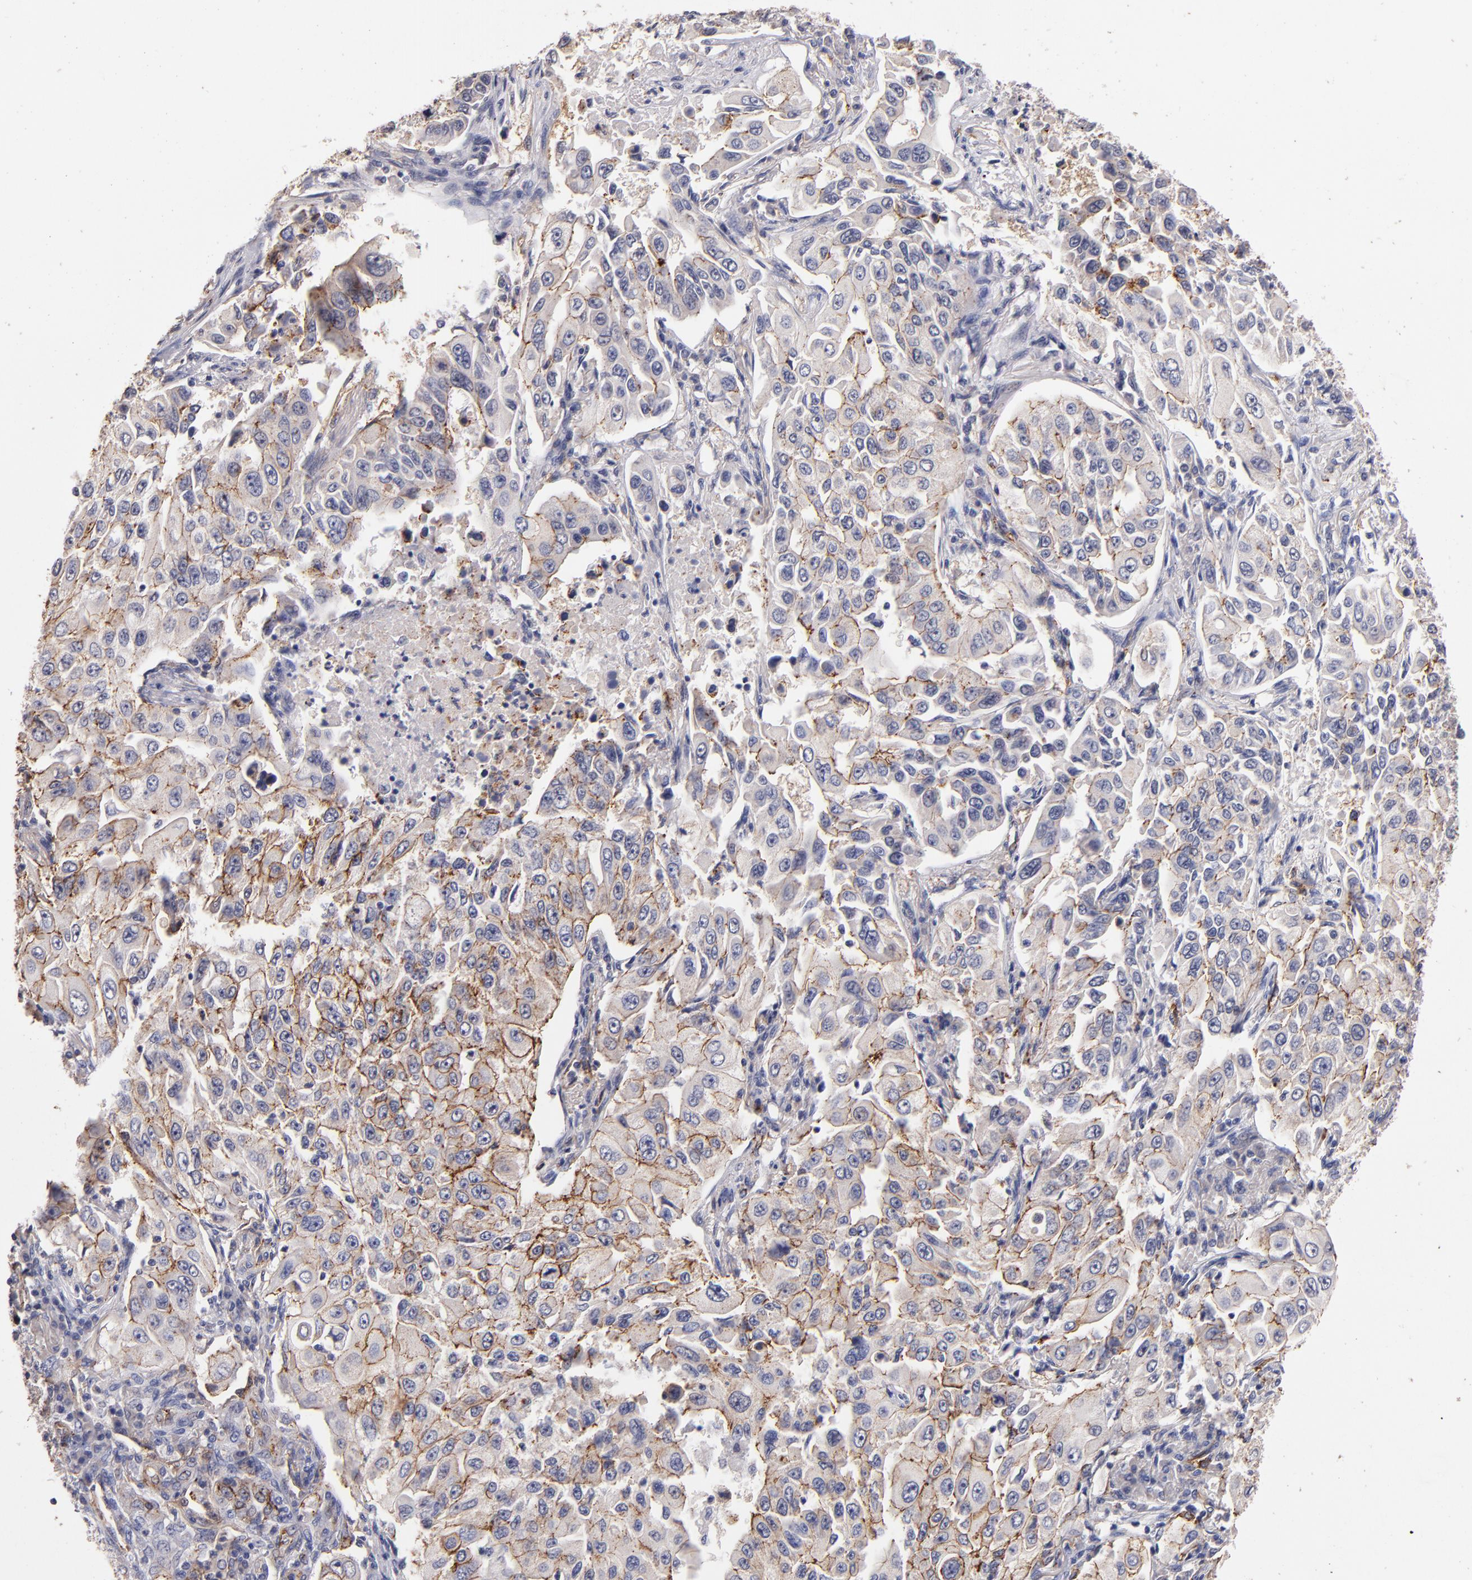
{"staining": {"intensity": "moderate", "quantity": "25%-75%", "location": "cytoplasmic/membranous"}, "tissue": "lung cancer", "cell_type": "Tumor cells", "image_type": "cancer", "snomed": [{"axis": "morphology", "description": "Adenocarcinoma, NOS"}, {"axis": "topography", "description": "Lung"}], "caption": "Moderate cytoplasmic/membranous protein expression is present in about 25%-75% of tumor cells in lung cancer (adenocarcinoma). (Stains: DAB (3,3'-diaminobenzidine) in brown, nuclei in blue, Microscopy: brightfield microscopy at high magnification).", "gene": "CLDN5", "patient": {"sex": "male", "age": 84}}